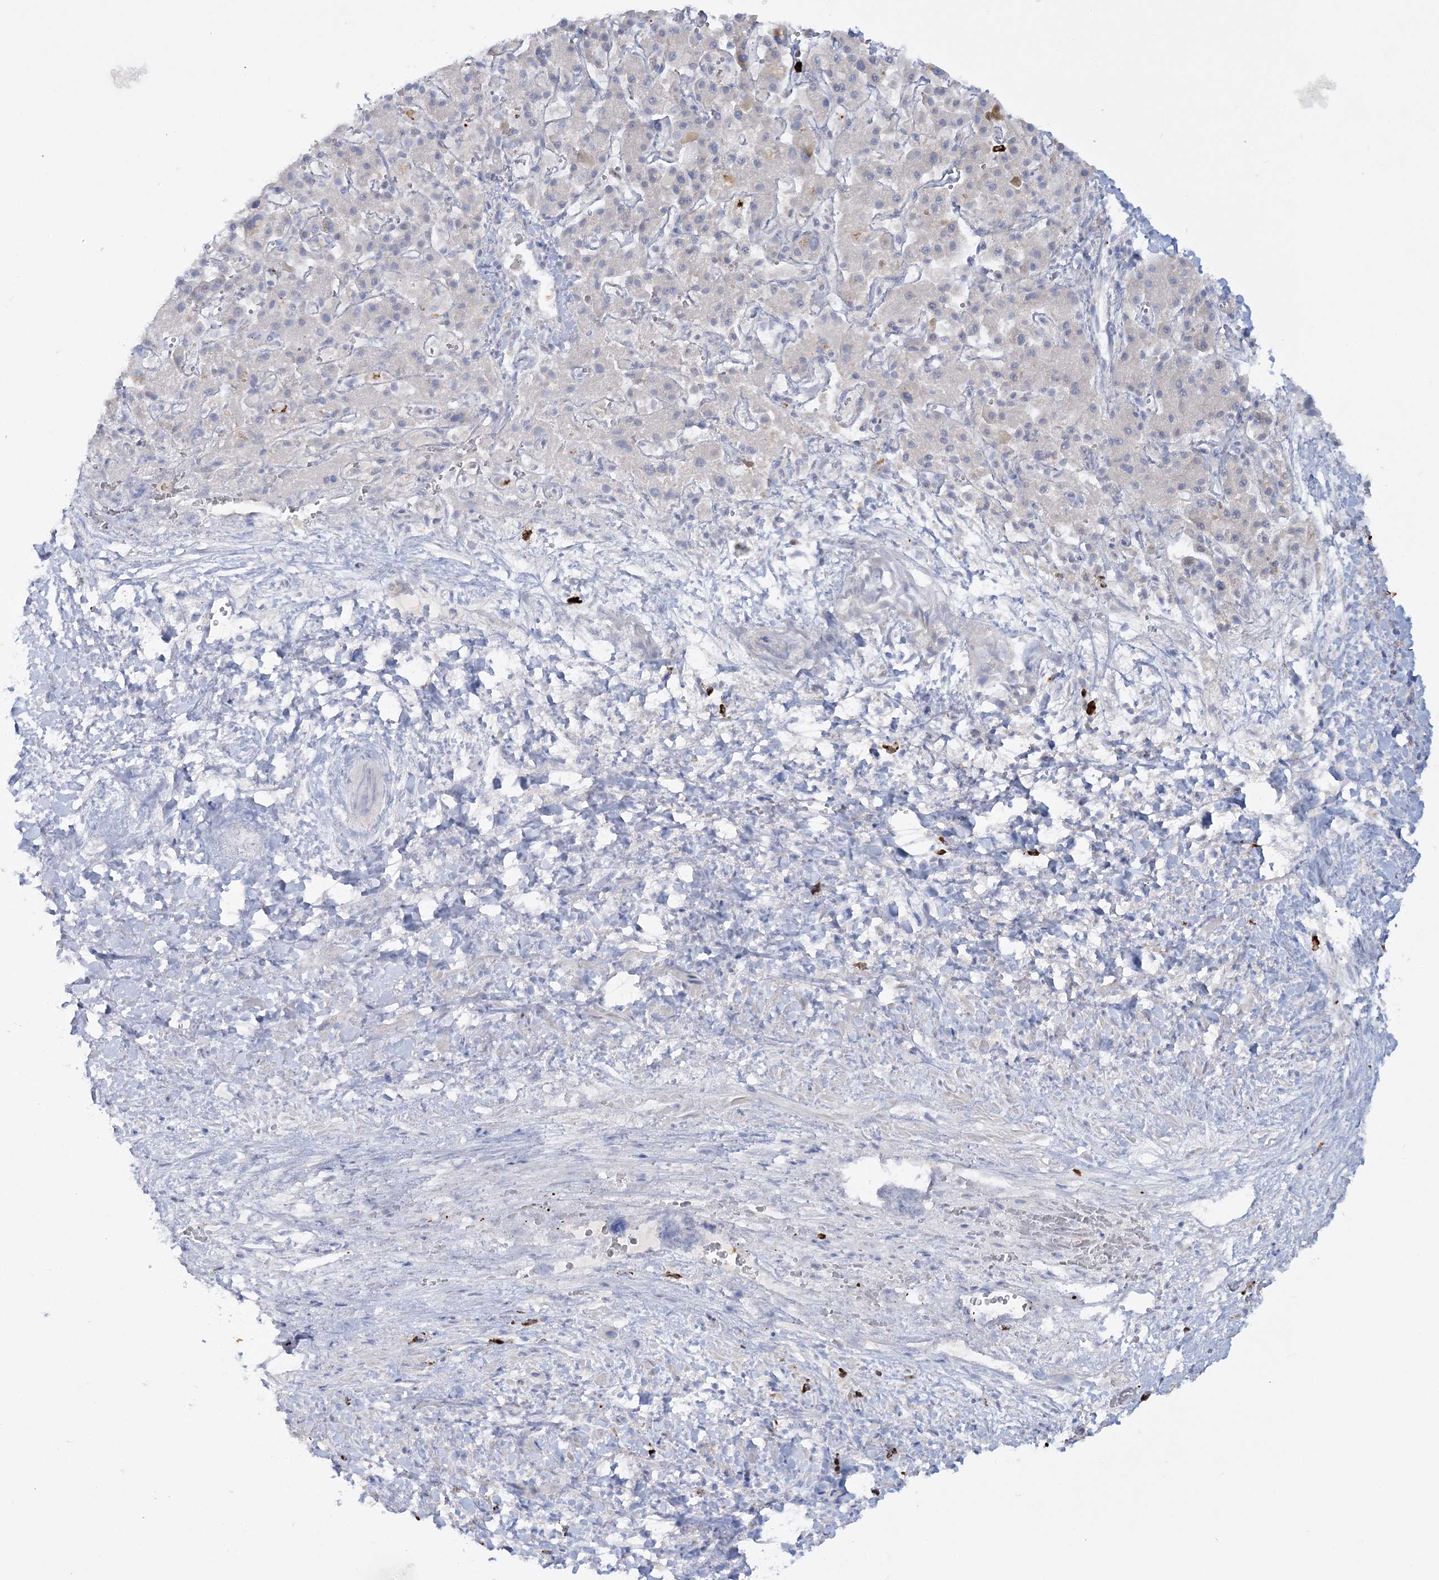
{"staining": {"intensity": "negative", "quantity": "none", "location": "none"}, "tissue": "liver cancer", "cell_type": "Tumor cells", "image_type": "cancer", "snomed": [{"axis": "morphology", "description": "Cholangiocarcinoma"}, {"axis": "topography", "description": "Liver"}], "caption": "Tumor cells show no significant protein expression in liver cancer.", "gene": "WDSUB1", "patient": {"sex": "female", "age": 52}}